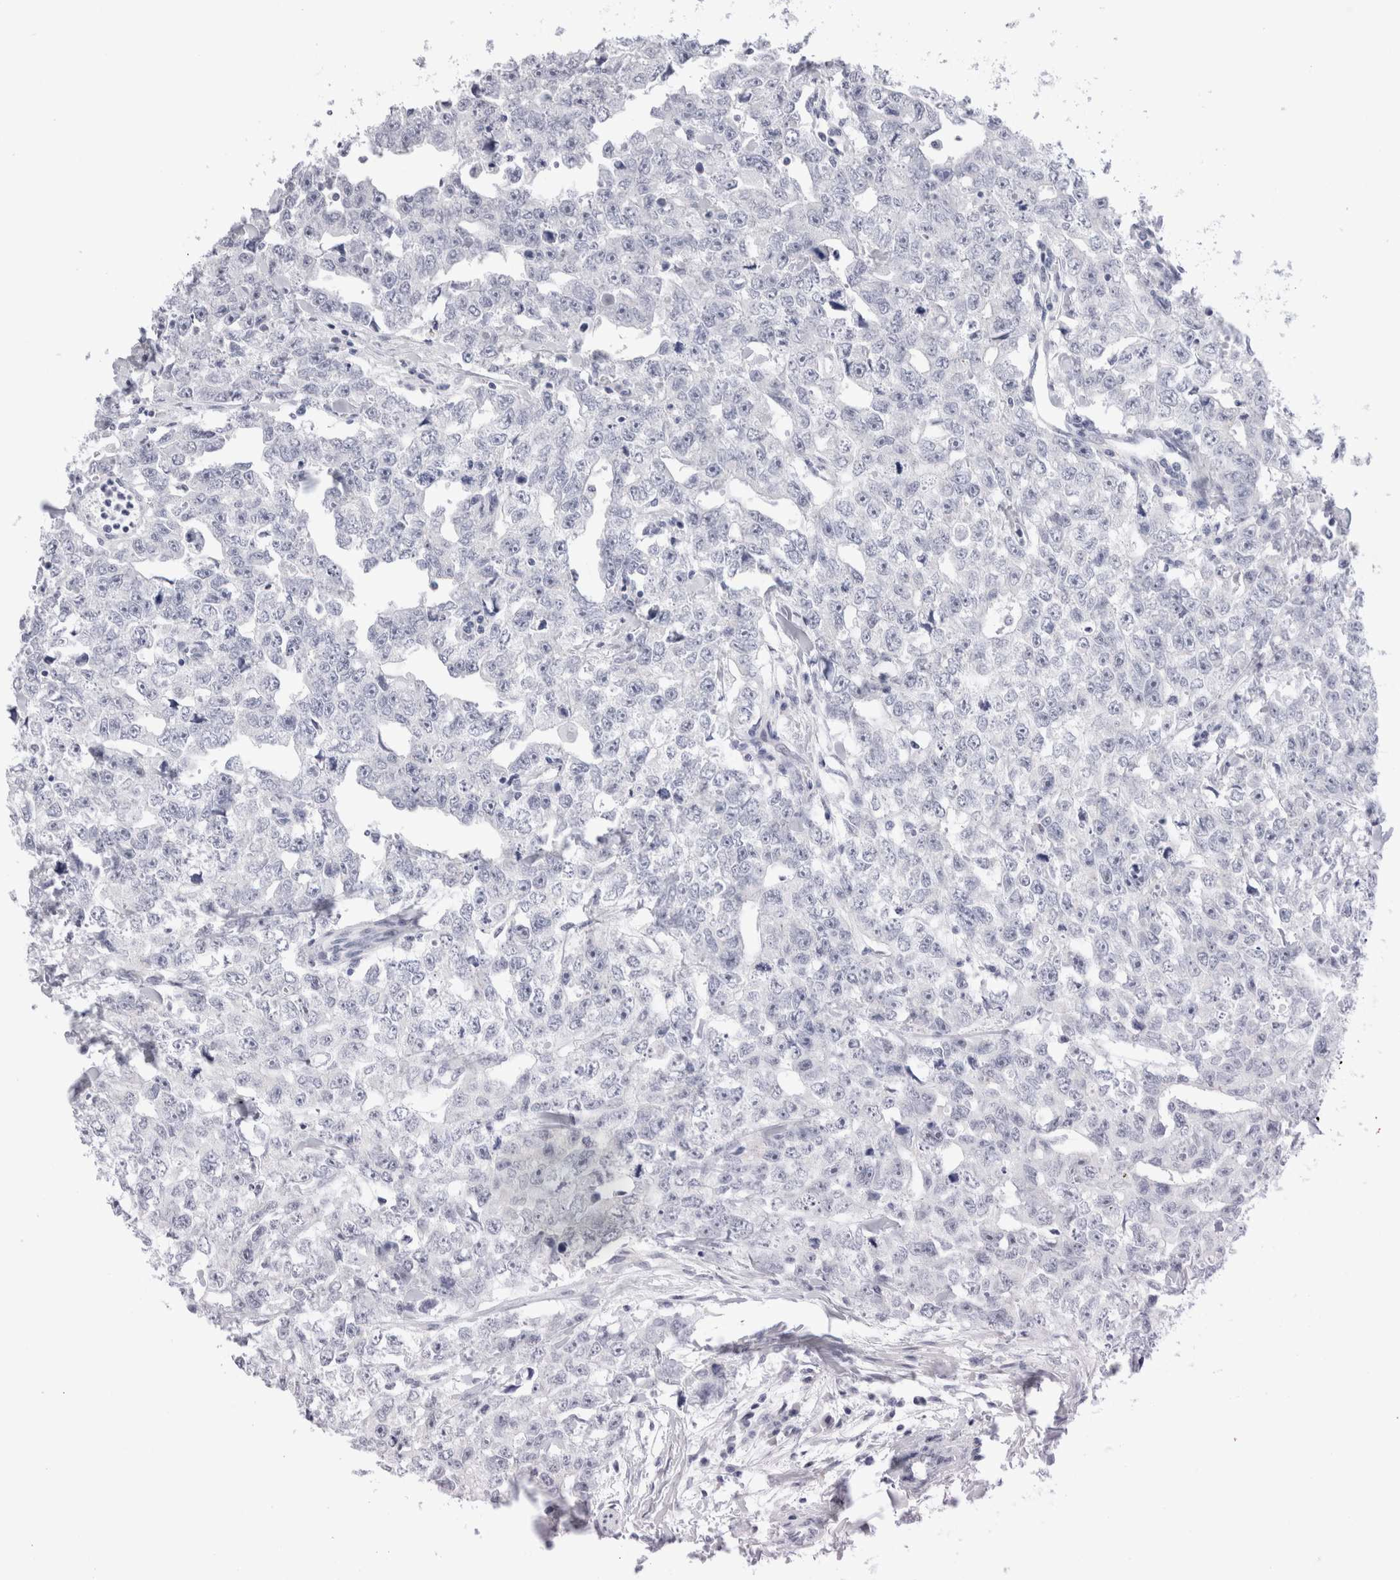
{"staining": {"intensity": "negative", "quantity": "none", "location": "none"}, "tissue": "testis cancer", "cell_type": "Tumor cells", "image_type": "cancer", "snomed": [{"axis": "morphology", "description": "Carcinoma, Embryonal, NOS"}, {"axis": "topography", "description": "Testis"}], "caption": "Testis cancer (embryonal carcinoma) stained for a protein using immunohistochemistry demonstrates no positivity tumor cells.", "gene": "MUC15", "patient": {"sex": "male", "age": 28}}